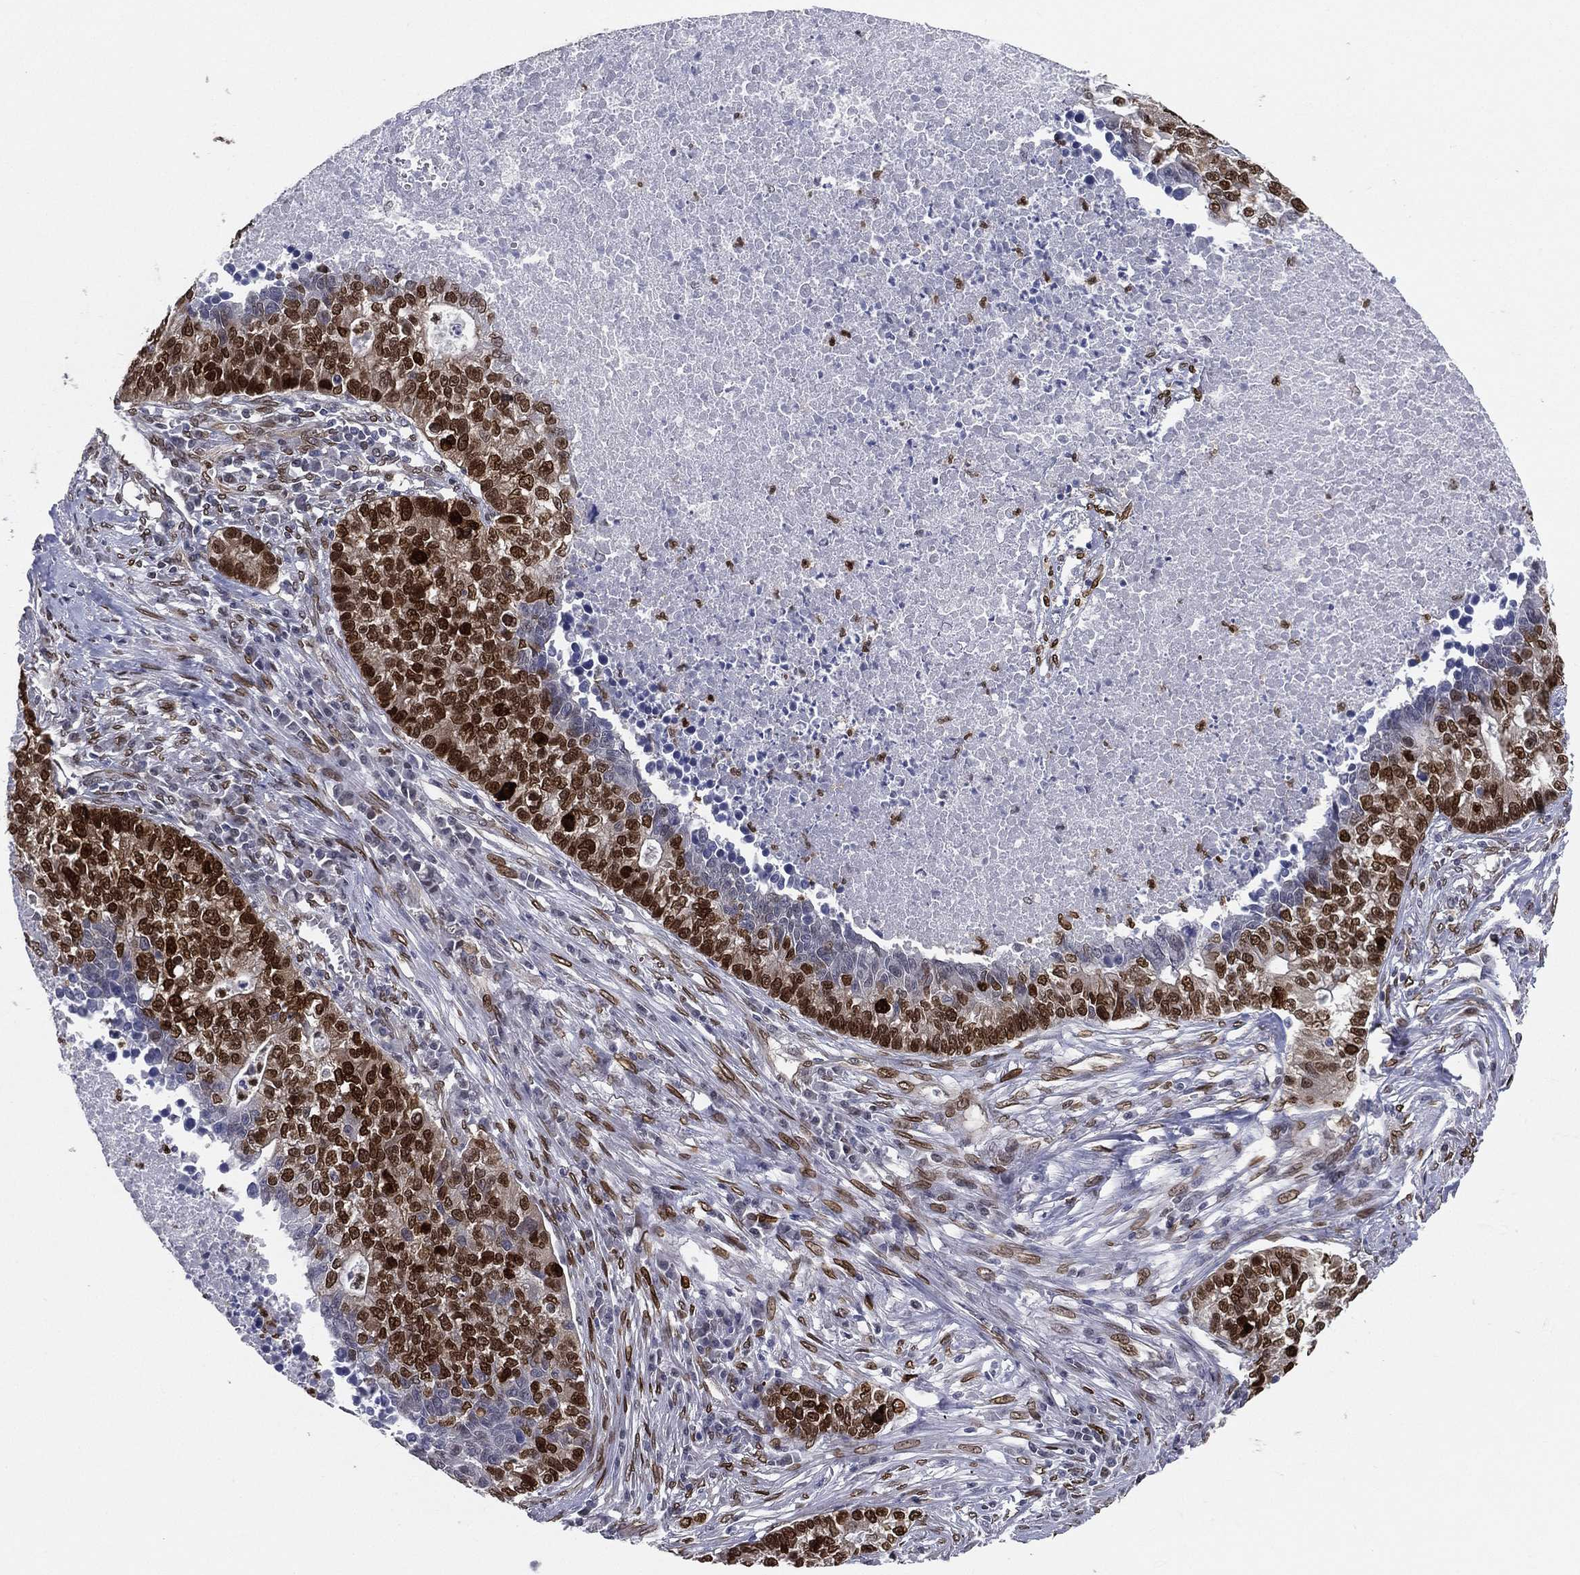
{"staining": {"intensity": "strong", "quantity": "25%-75%", "location": "nuclear"}, "tissue": "lung cancer", "cell_type": "Tumor cells", "image_type": "cancer", "snomed": [{"axis": "morphology", "description": "Adenocarcinoma, NOS"}, {"axis": "topography", "description": "Lung"}], "caption": "Protein staining reveals strong nuclear staining in about 25%-75% of tumor cells in lung cancer.", "gene": "LMNB1", "patient": {"sex": "male", "age": 57}}